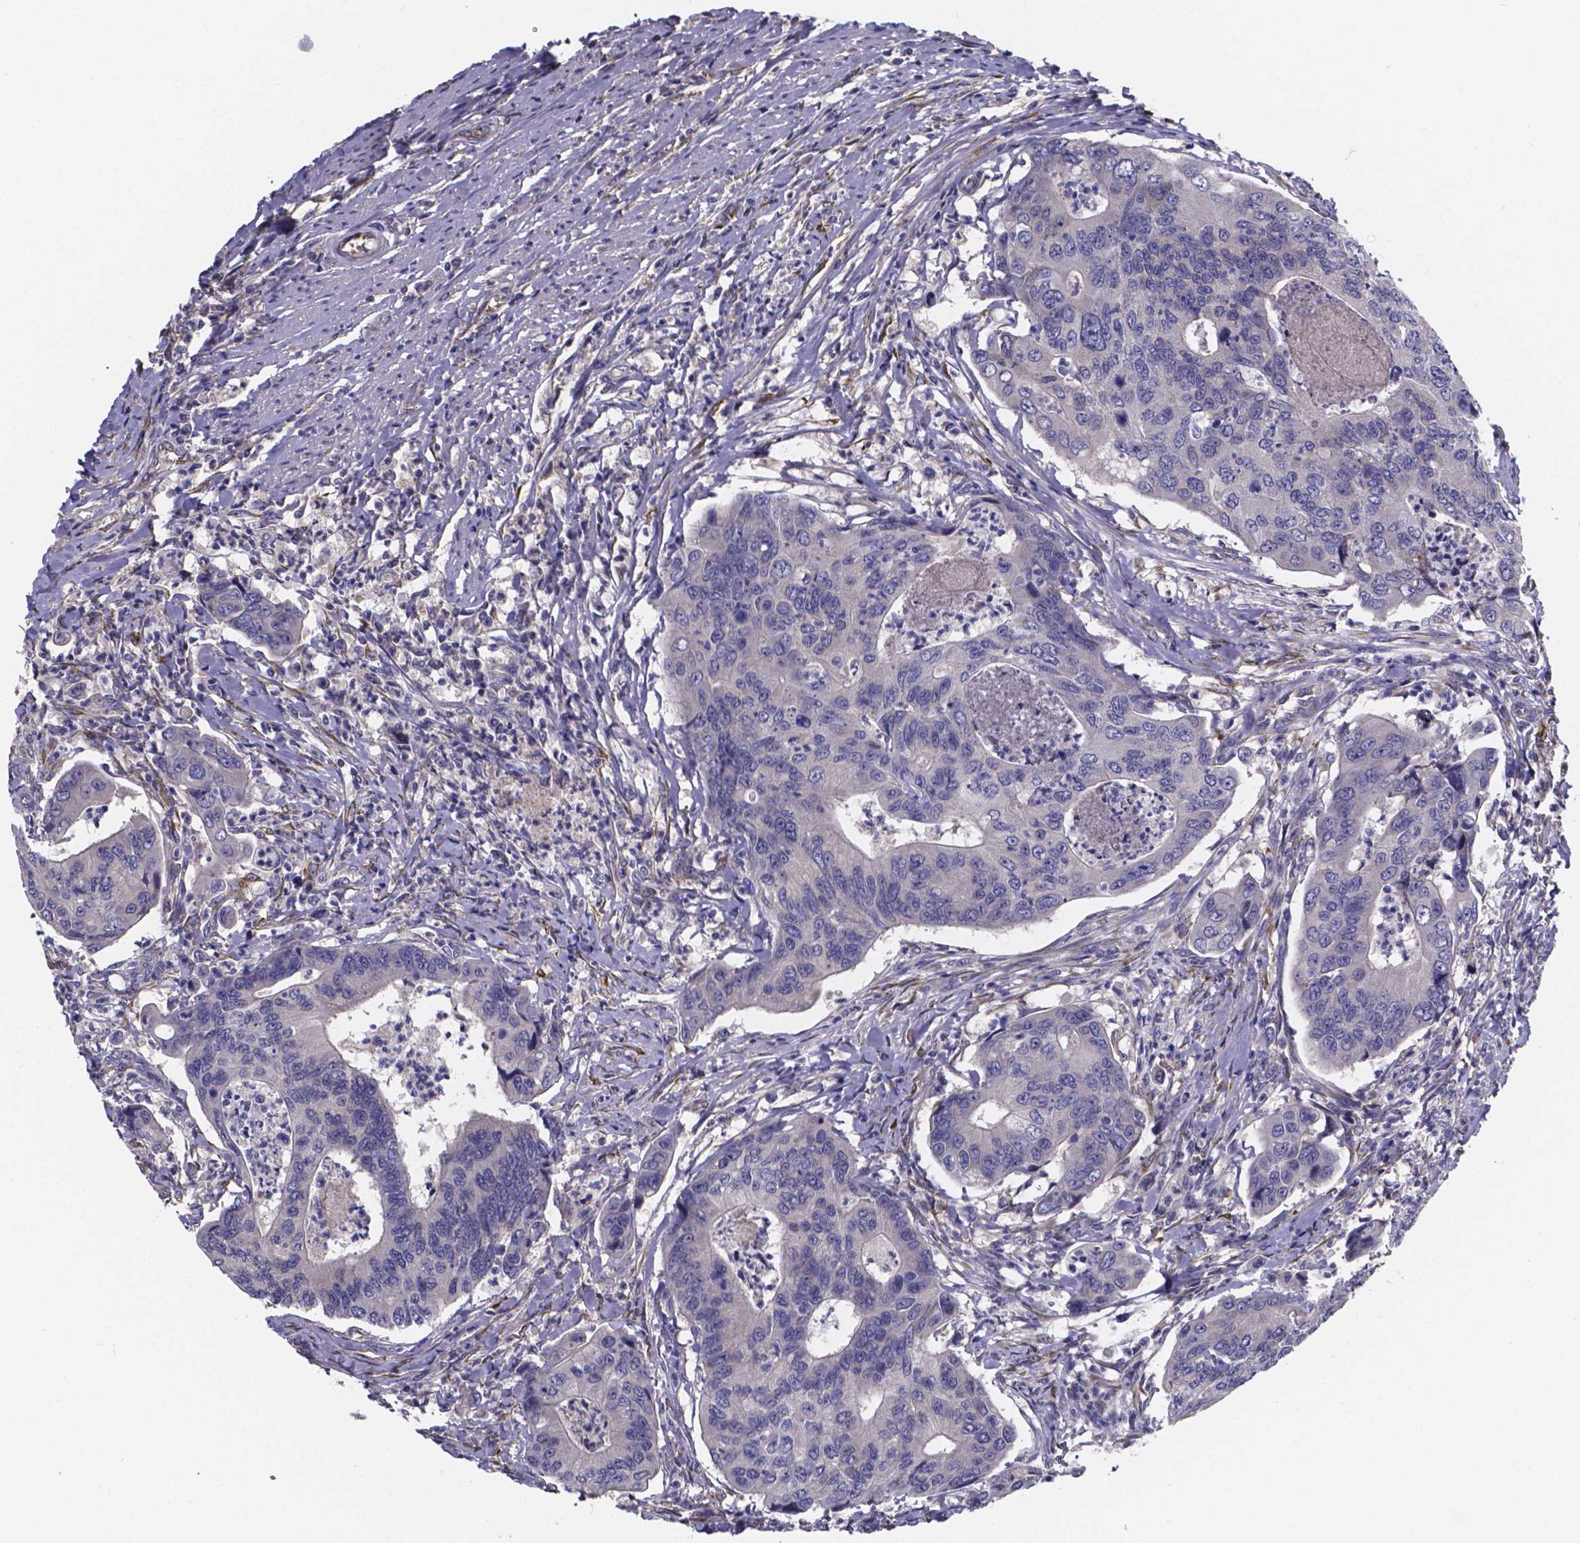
{"staining": {"intensity": "negative", "quantity": "none", "location": "none"}, "tissue": "colorectal cancer", "cell_type": "Tumor cells", "image_type": "cancer", "snomed": [{"axis": "morphology", "description": "Adenocarcinoma, NOS"}, {"axis": "topography", "description": "Colon"}], "caption": "Colorectal cancer stained for a protein using IHC reveals no positivity tumor cells.", "gene": "SFRP4", "patient": {"sex": "female", "age": 67}}